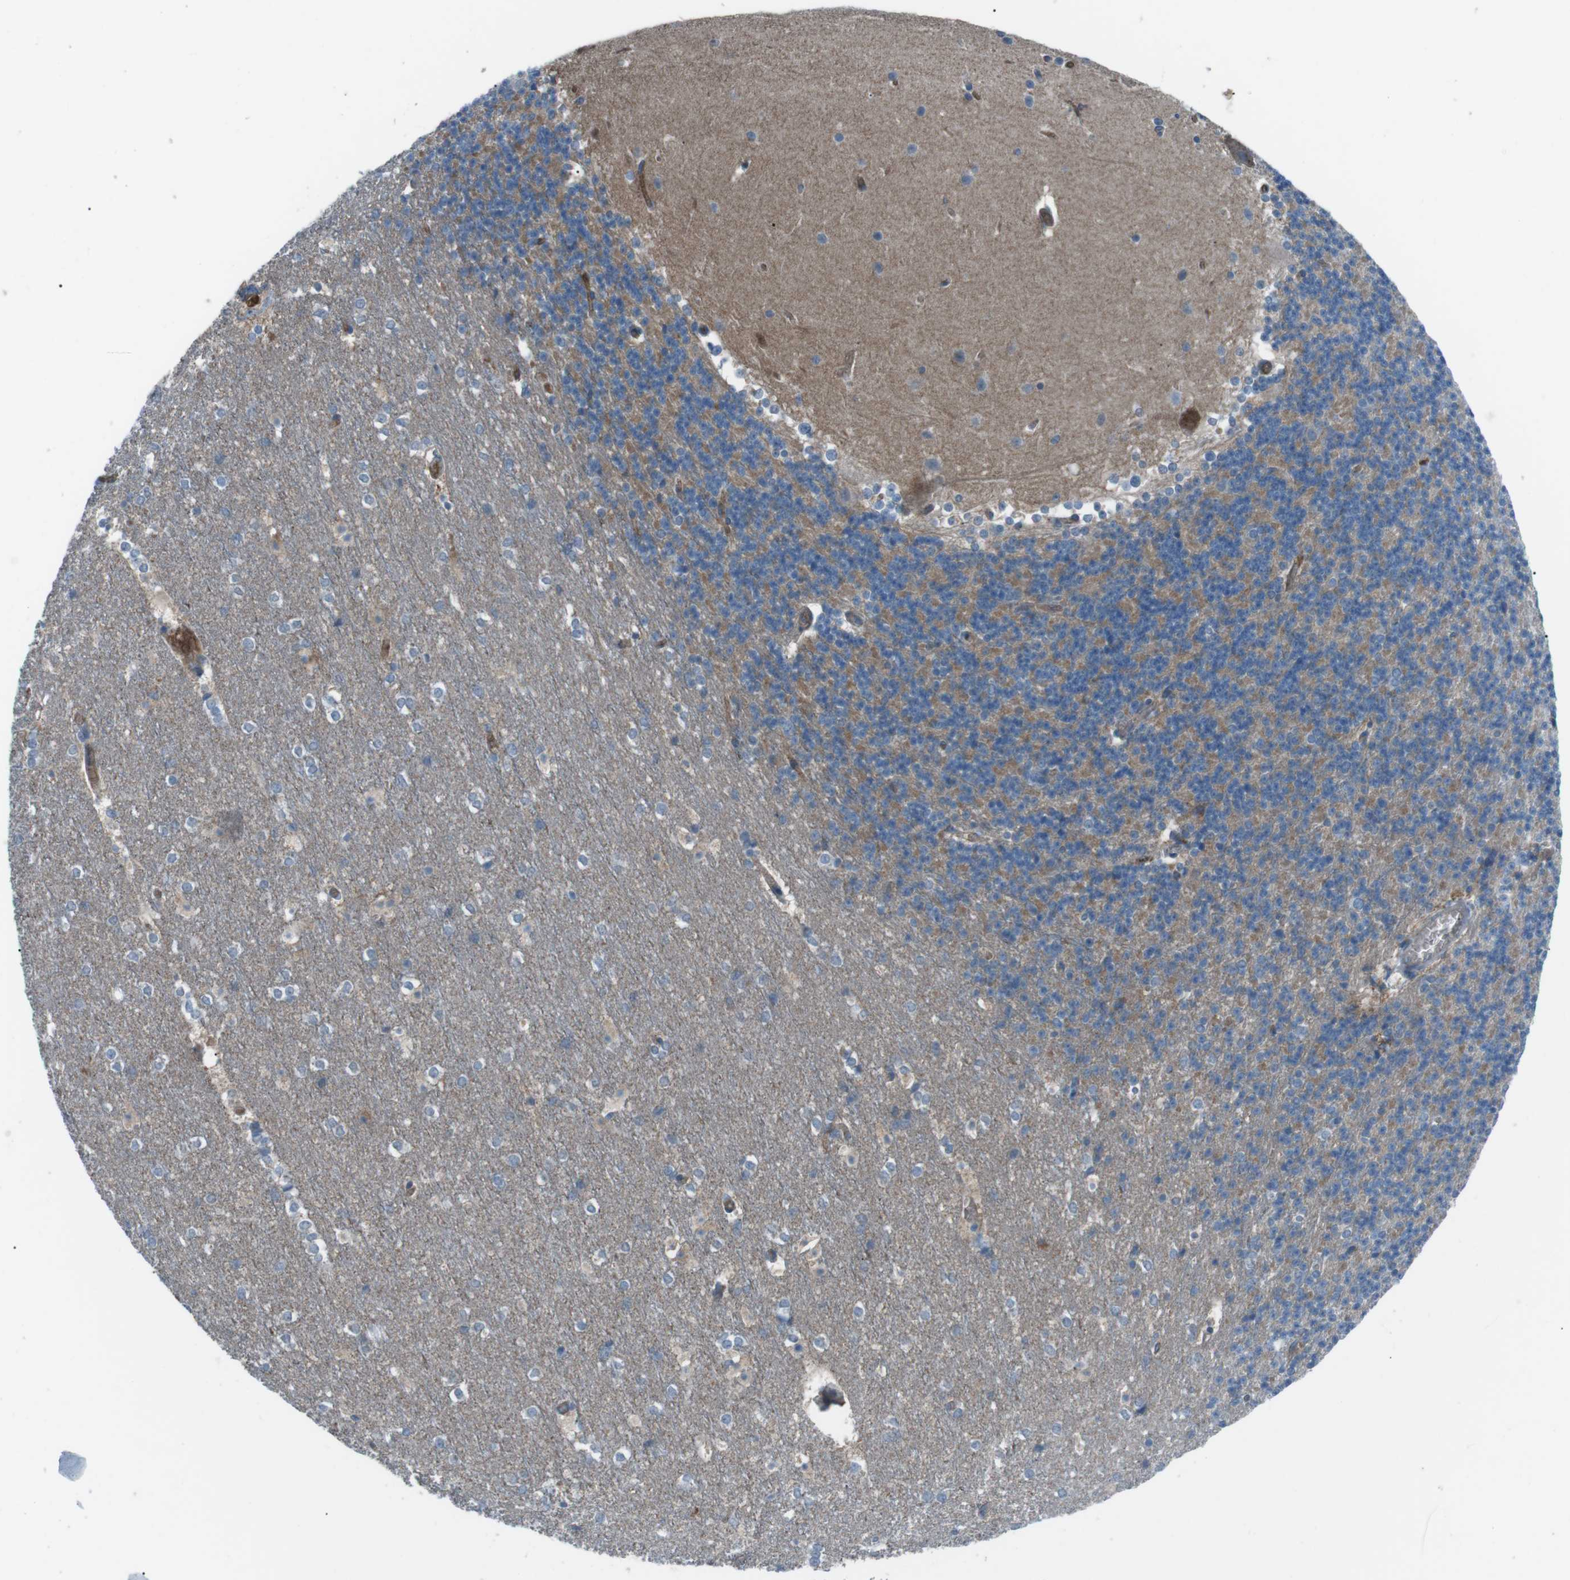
{"staining": {"intensity": "moderate", "quantity": "25%-75%", "location": "cytoplasmic/membranous"}, "tissue": "cerebellum", "cell_type": "Cells in granular layer", "image_type": "normal", "snomed": [{"axis": "morphology", "description": "Normal tissue, NOS"}, {"axis": "topography", "description": "Cerebellum"}], "caption": "About 25%-75% of cells in granular layer in normal human cerebellum show moderate cytoplasmic/membranous protein expression as visualized by brown immunohistochemical staining.", "gene": "SPTA1", "patient": {"sex": "female", "age": 19}}